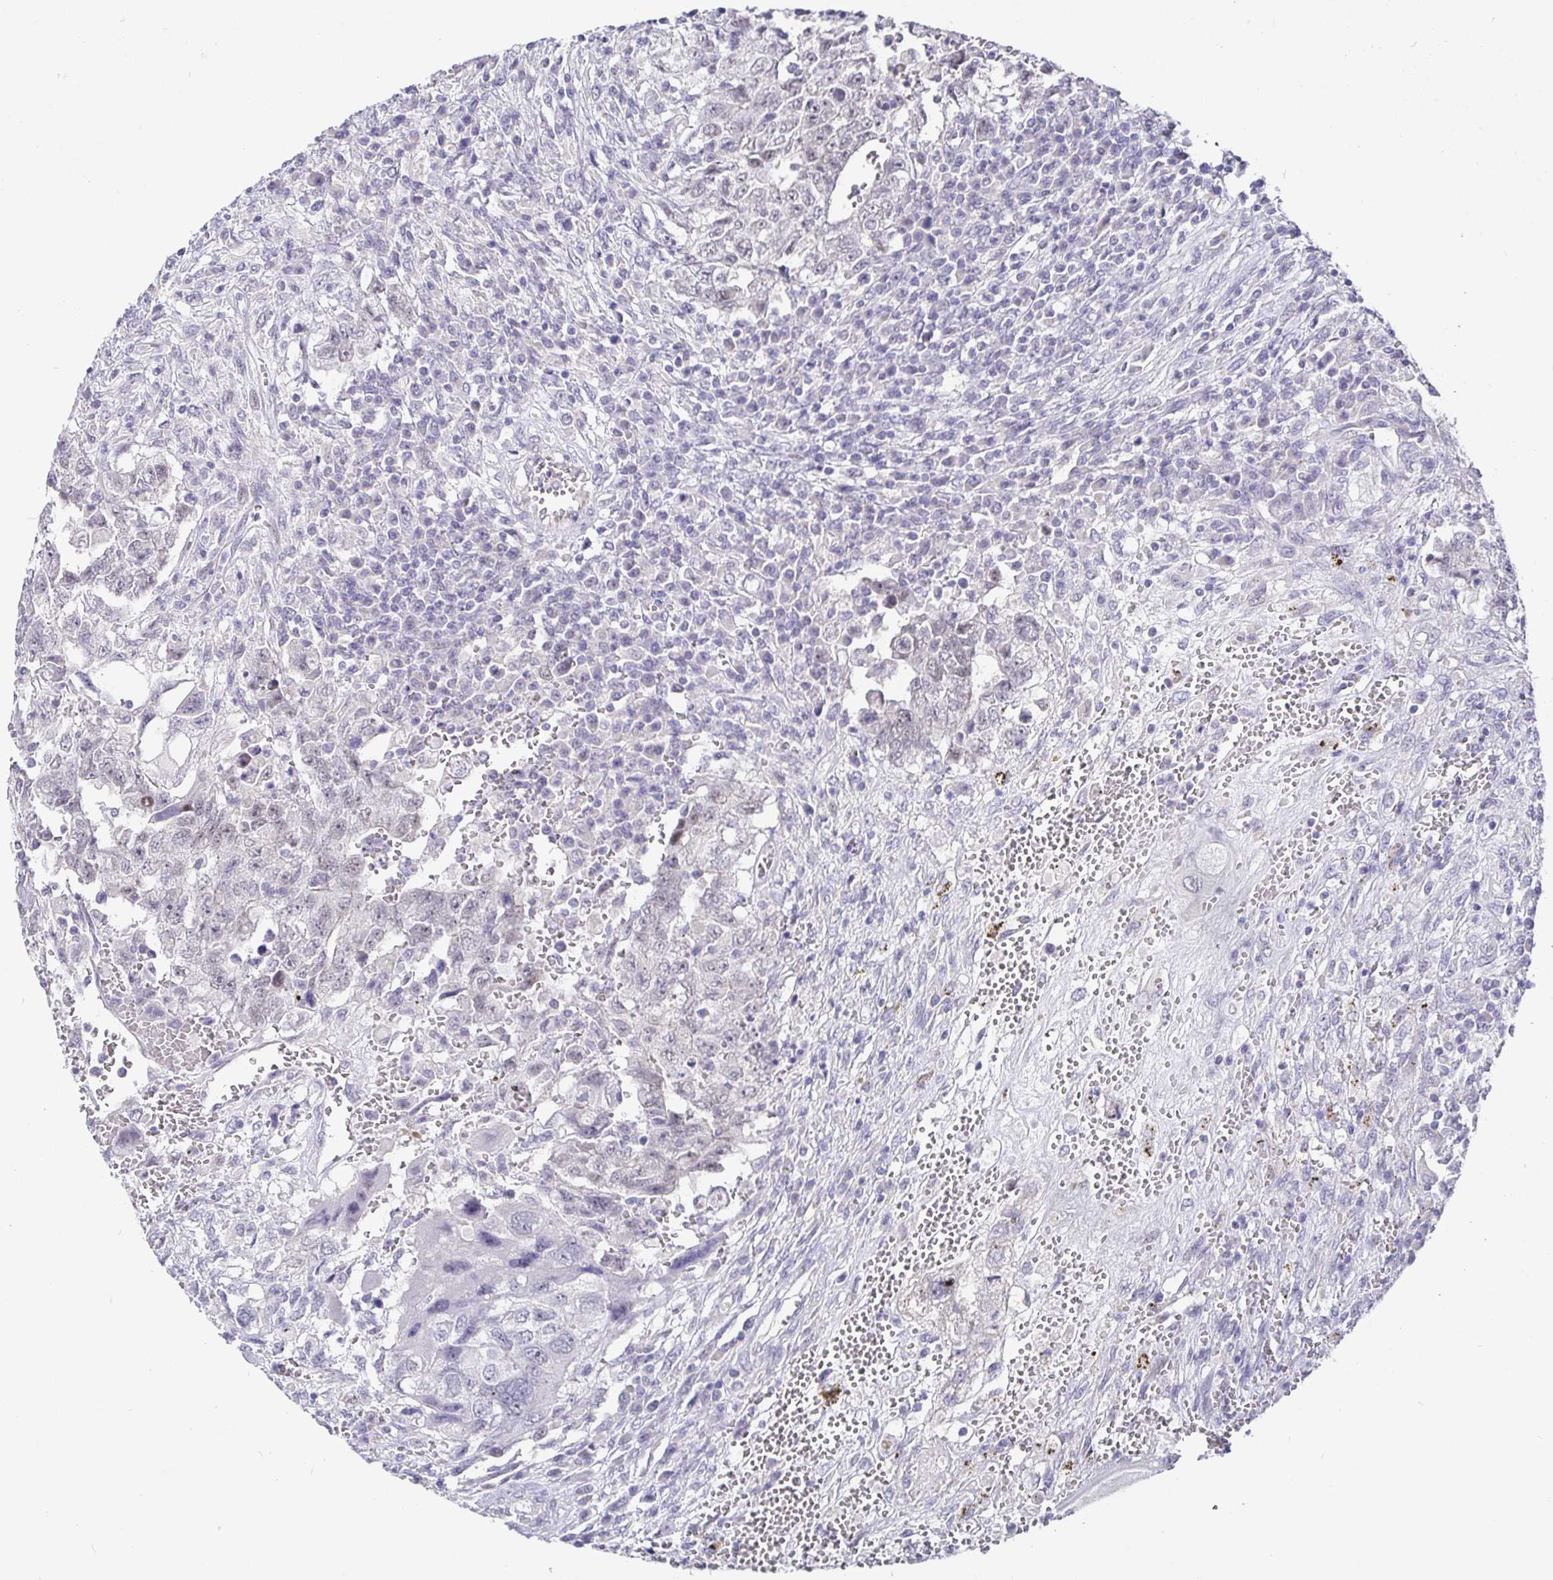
{"staining": {"intensity": "negative", "quantity": "none", "location": "none"}, "tissue": "testis cancer", "cell_type": "Tumor cells", "image_type": "cancer", "snomed": [{"axis": "morphology", "description": "Carcinoma, Embryonal, NOS"}, {"axis": "topography", "description": "Testis"}], "caption": "Human embryonal carcinoma (testis) stained for a protein using immunohistochemistry displays no expression in tumor cells.", "gene": "CIT", "patient": {"sex": "male", "age": 26}}